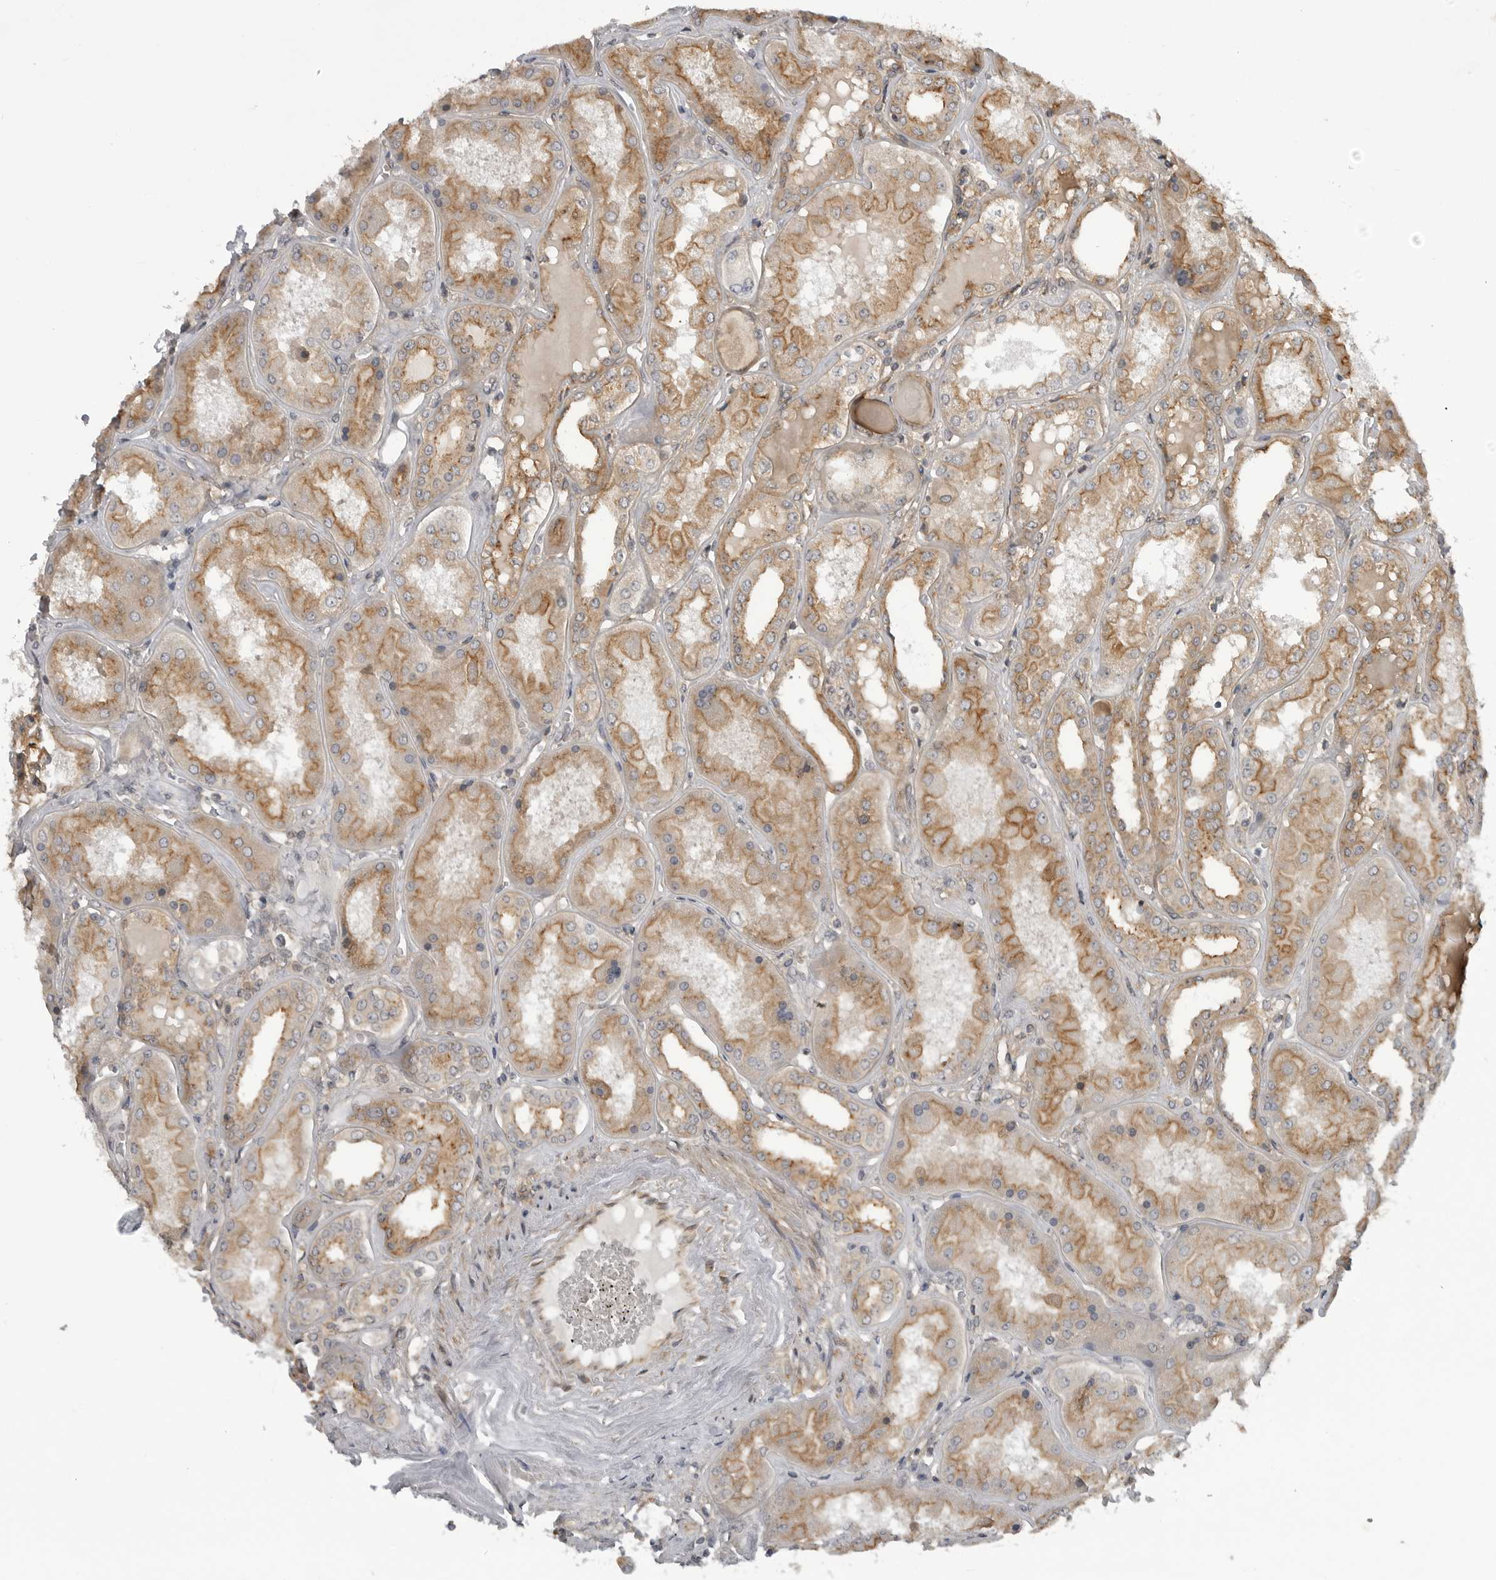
{"staining": {"intensity": "moderate", "quantity": ">75%", "location": "cytoplasmic/membranous"}, "tissue": "kidney", "cell_type": "Cells in glomeruli", "image_type": "normal", "snomed": [{"axis": "morphology", "description": "Normal tissue, NOS"}, {"axis": "topography", "description": "Kidney"}], "caption": "The photomicrograph demonstrates immunohistochemical staining of normal kidney. There is moderate cytoplasmic/membranous positivity is appreciated in approximately >75% of cells in glomeruli.", "gene": "LRRC45", "patient": {"sex": "female", "age": 56}}